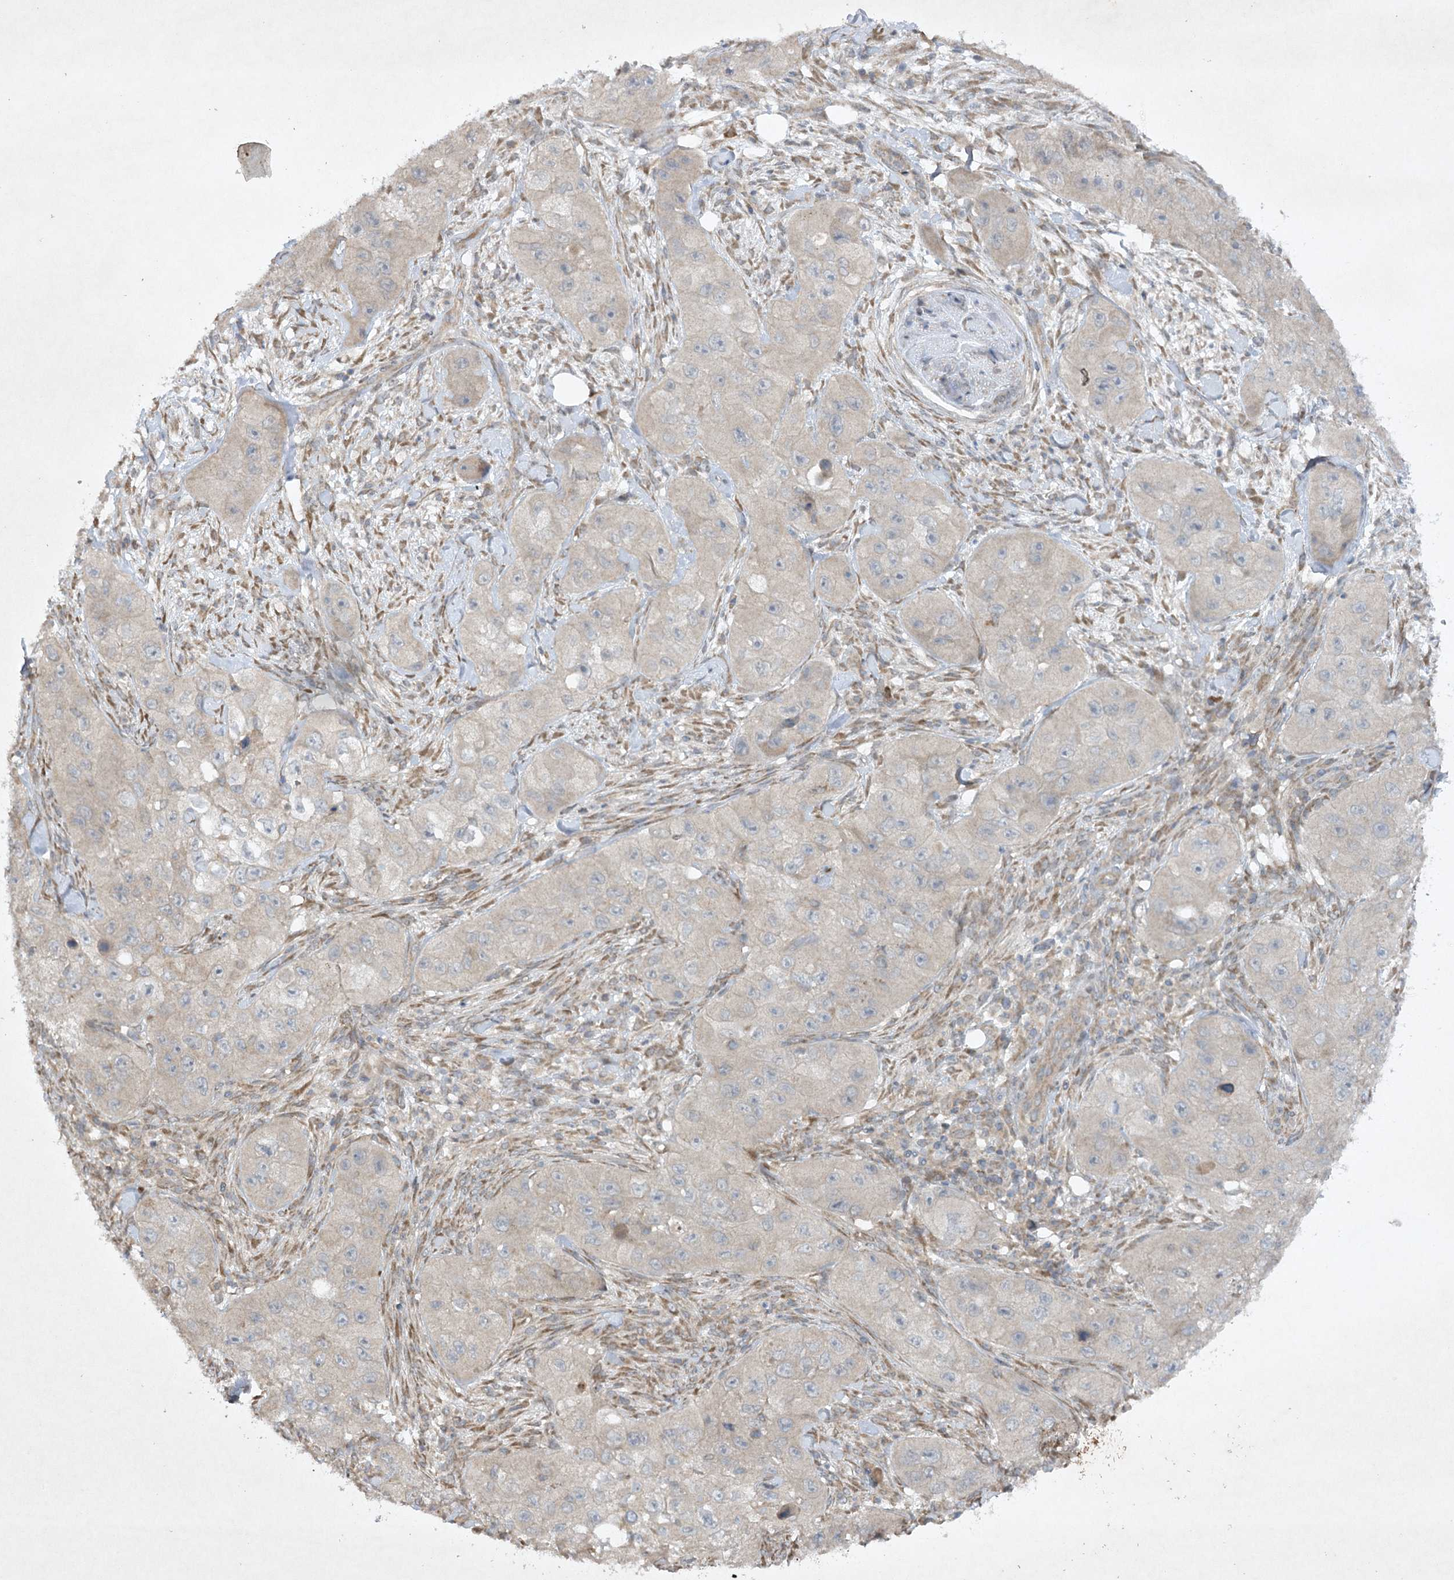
{"staining": {"intensity": "negative", "quantity": "none", "location": "none"}, "tissue": "skin cancer", "cell_type": "Tumor cells", "image_type": "cancer", "snomed": [{"axis": "morphology", "description": "Squamous cell carcinoma, NOS"}, {"axis": "topography", "description": "Skin"}, {"axis": "topography", "description": "Subcutis"}], "caption": "Immunohistochemical staining of skin cancer (squamous cell carcinoma) displays no significant positivity in tumor cells. (DAB (3,3'-diaminobenzidine) immunohistochemistry (IHC) with hematoxylin counter stain).", "gene": "TRAF3IP1", "patient": {"sex": "male", "age": 73}}